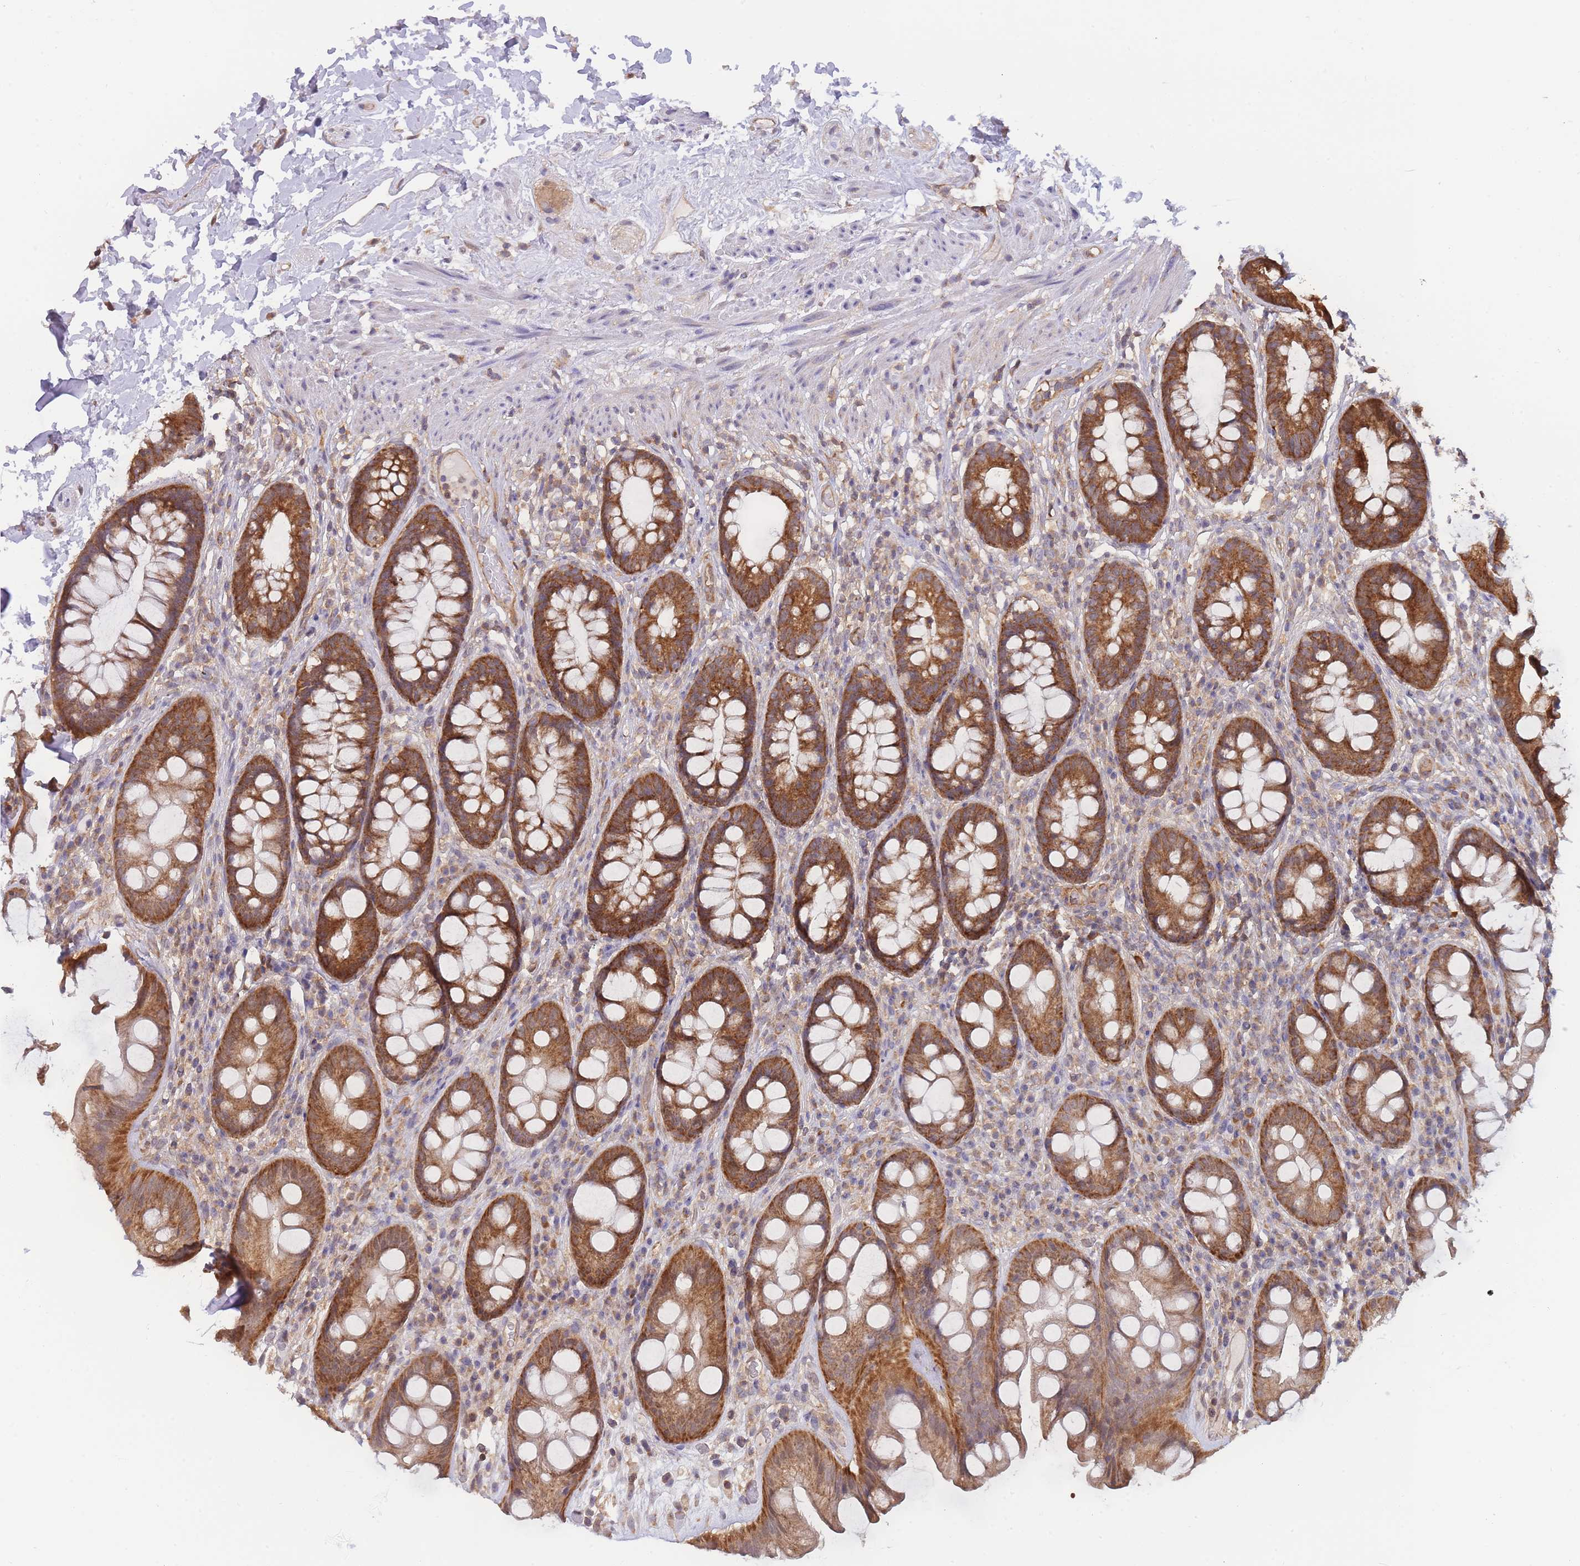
{"staining": {"intensity": "strong", "quantity": ">75%", "location": "cytoplasmic/membranous"}, "tissue": "rectum", "cell_type": "Glandular cells", "image_type": "normal", "snomed": [{"axis": "morphology", "description": "Normal tissue, NOS"}, {"axis": "topography", "description": "Rectum"}], "caption": "Rectum stained with a brown dye reveals strong cytoplasmic/membranous positive expression in about >75% of glandular cells.", "gene": "MRPS18B", "patient": {"sex": "male", "age": 74}}